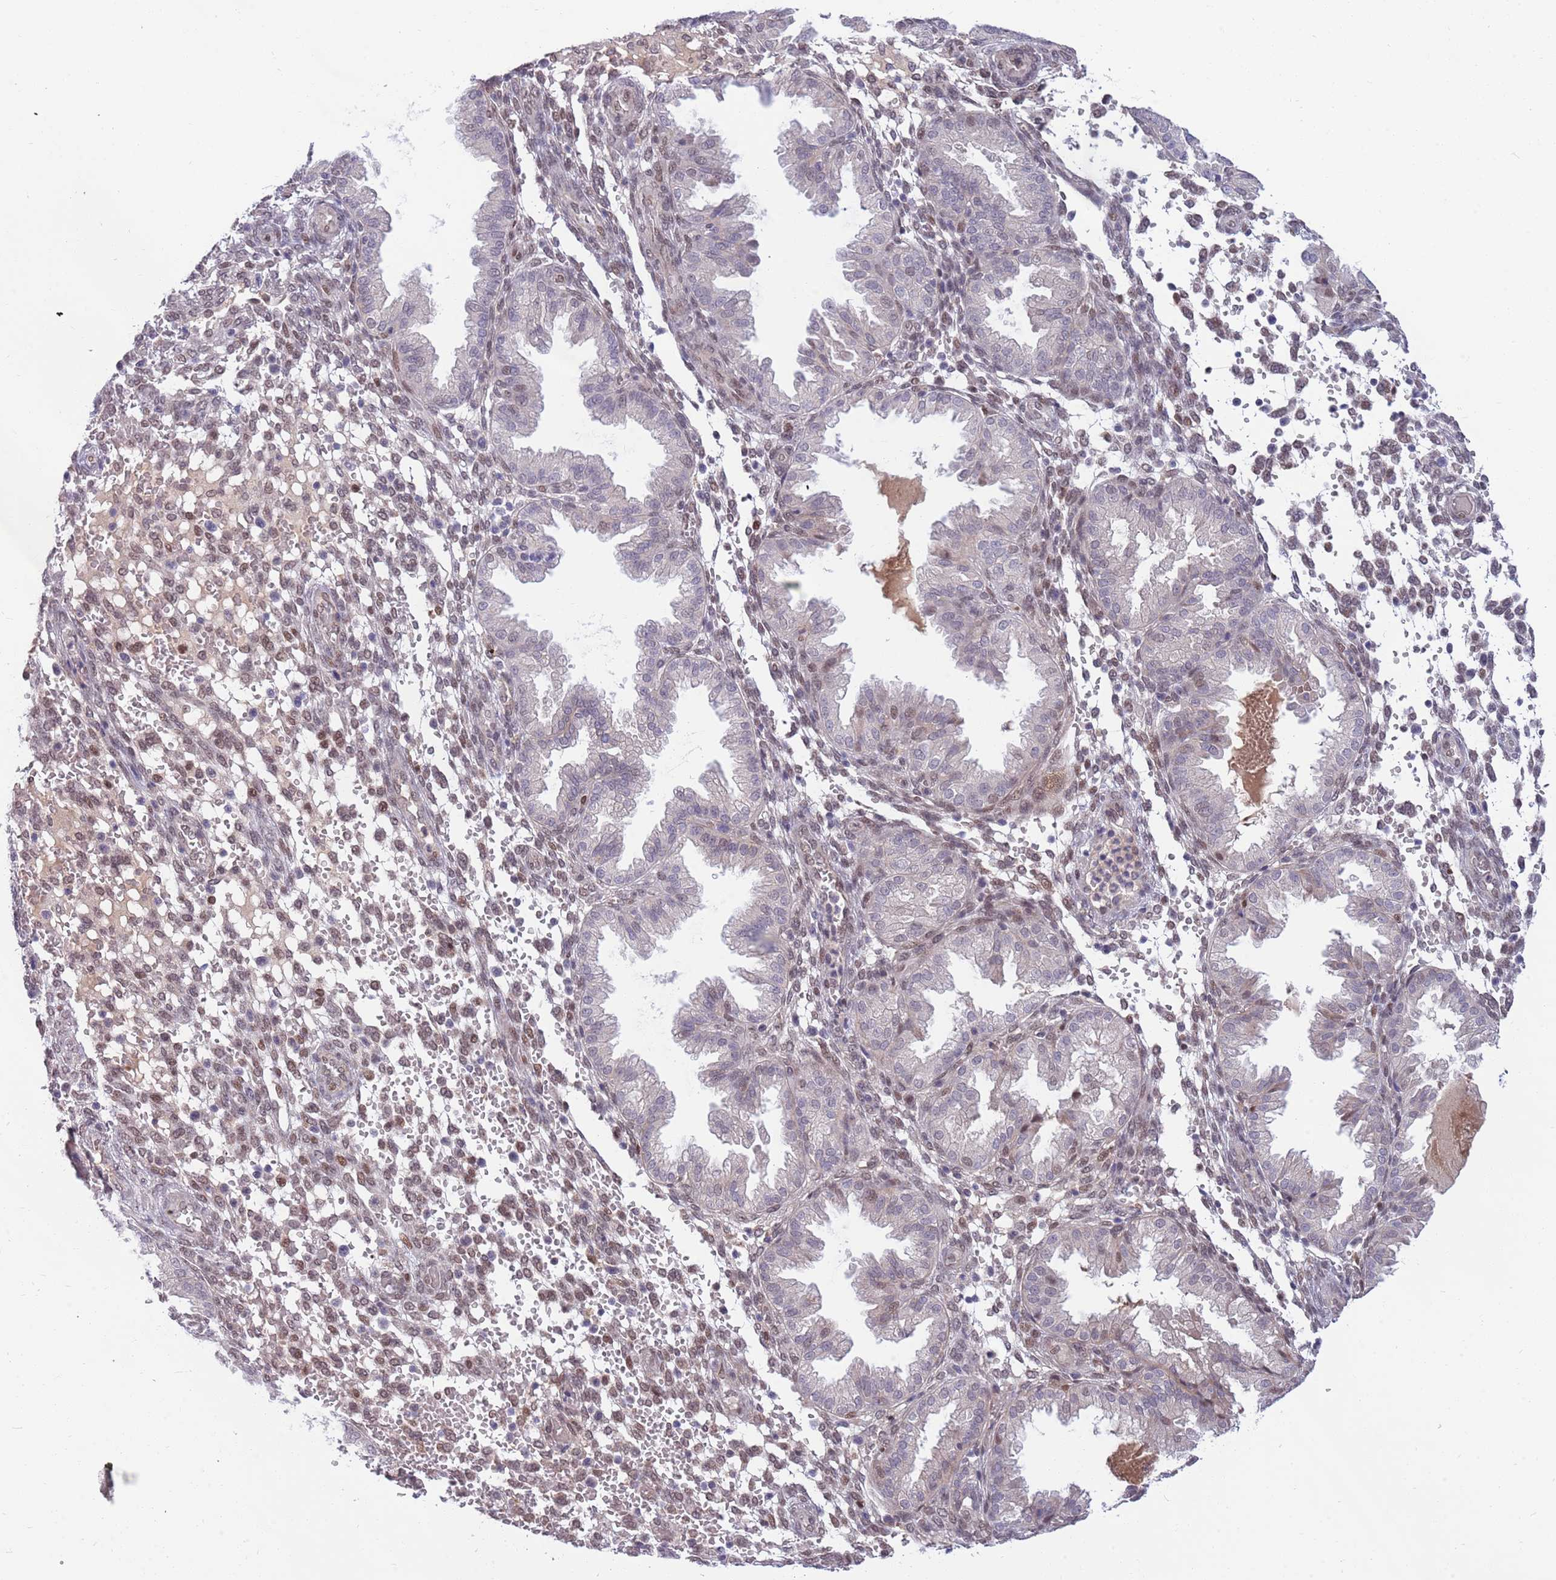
{"staining": {"intensity": "moderate", "quantity": "25%-75%", "location": "nuclear"}, "tissue": "endometrium", "cell_type": "Cells in endometrial stroma", "image_type": "normal", "snomed": [{"axis": "morphology", "description": "Normal tissue, NOS"}, {"axis": "topography", "description": "Endometrium"}], "caption": "High-magnification brightfield microscopy of unremarkable endometrium stained with DAB (3,3'-diaminobenzidine) (brown) and counterstained with hematoxylin (blue). cells in endometrial stroma exhibit moderate nuclear staining is seen in approximately25%-75% of cells.", "gene": "NLRP6", "patient": {"sex": "female", "age": 33}}